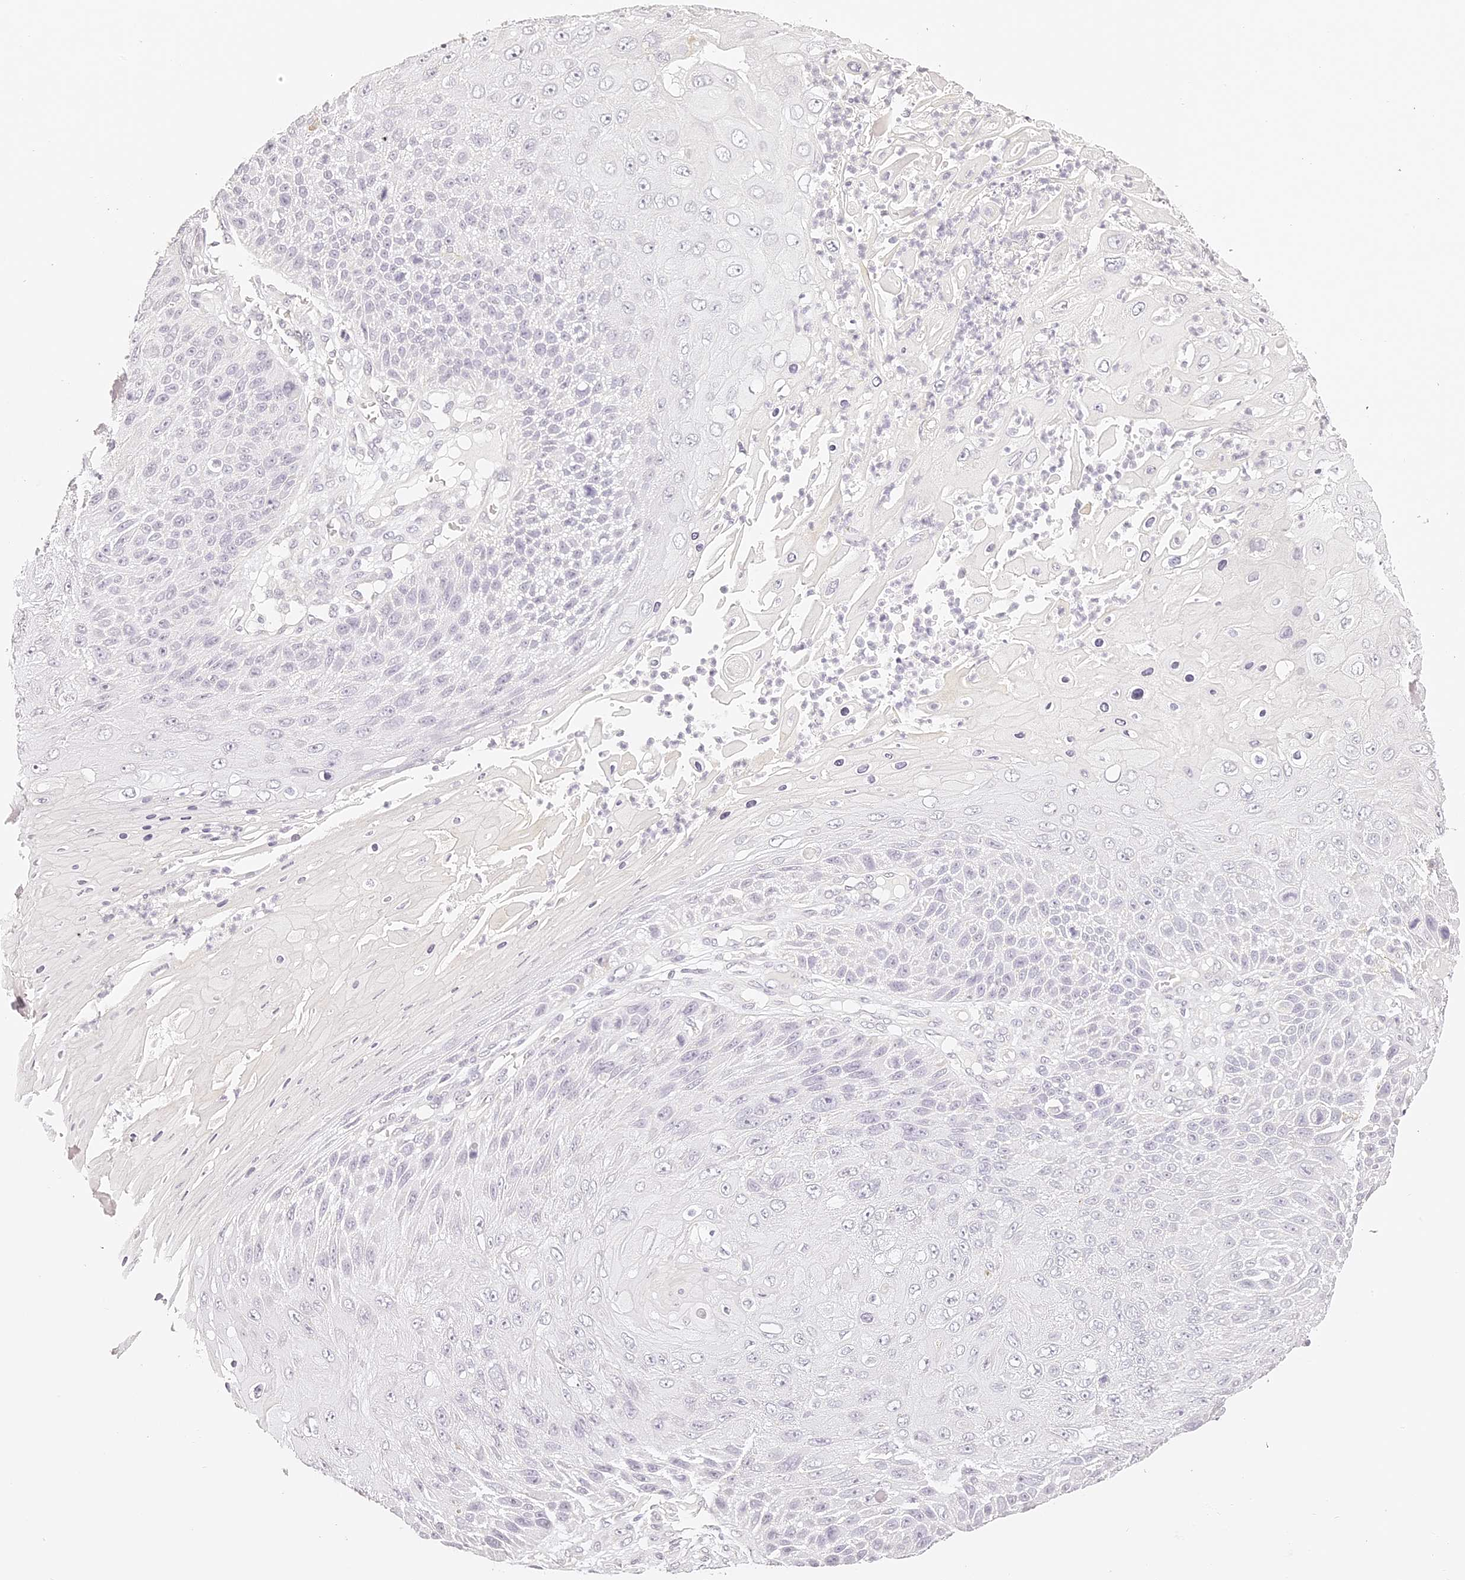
{"staining": {"intensity": "negative", "quantity": "none", "location": "none"}, "tissue": "skin cancer", "cell_type": "Tumor cells", "image_type": "cancer", "snomed": [{"axis": "morphology", "description": "Squamous cell carcinoma, NOS"}, {"axis": "topography", "description": "Skin"}], "caption": "Immunohistochemistry histopathology image of human squamous cell carcinoma (skin) stained for a protein (brown), which displays no positivity in tumor cells.", "gene": "TRIM45", "patient": {"sex": "female", "age": 88}}